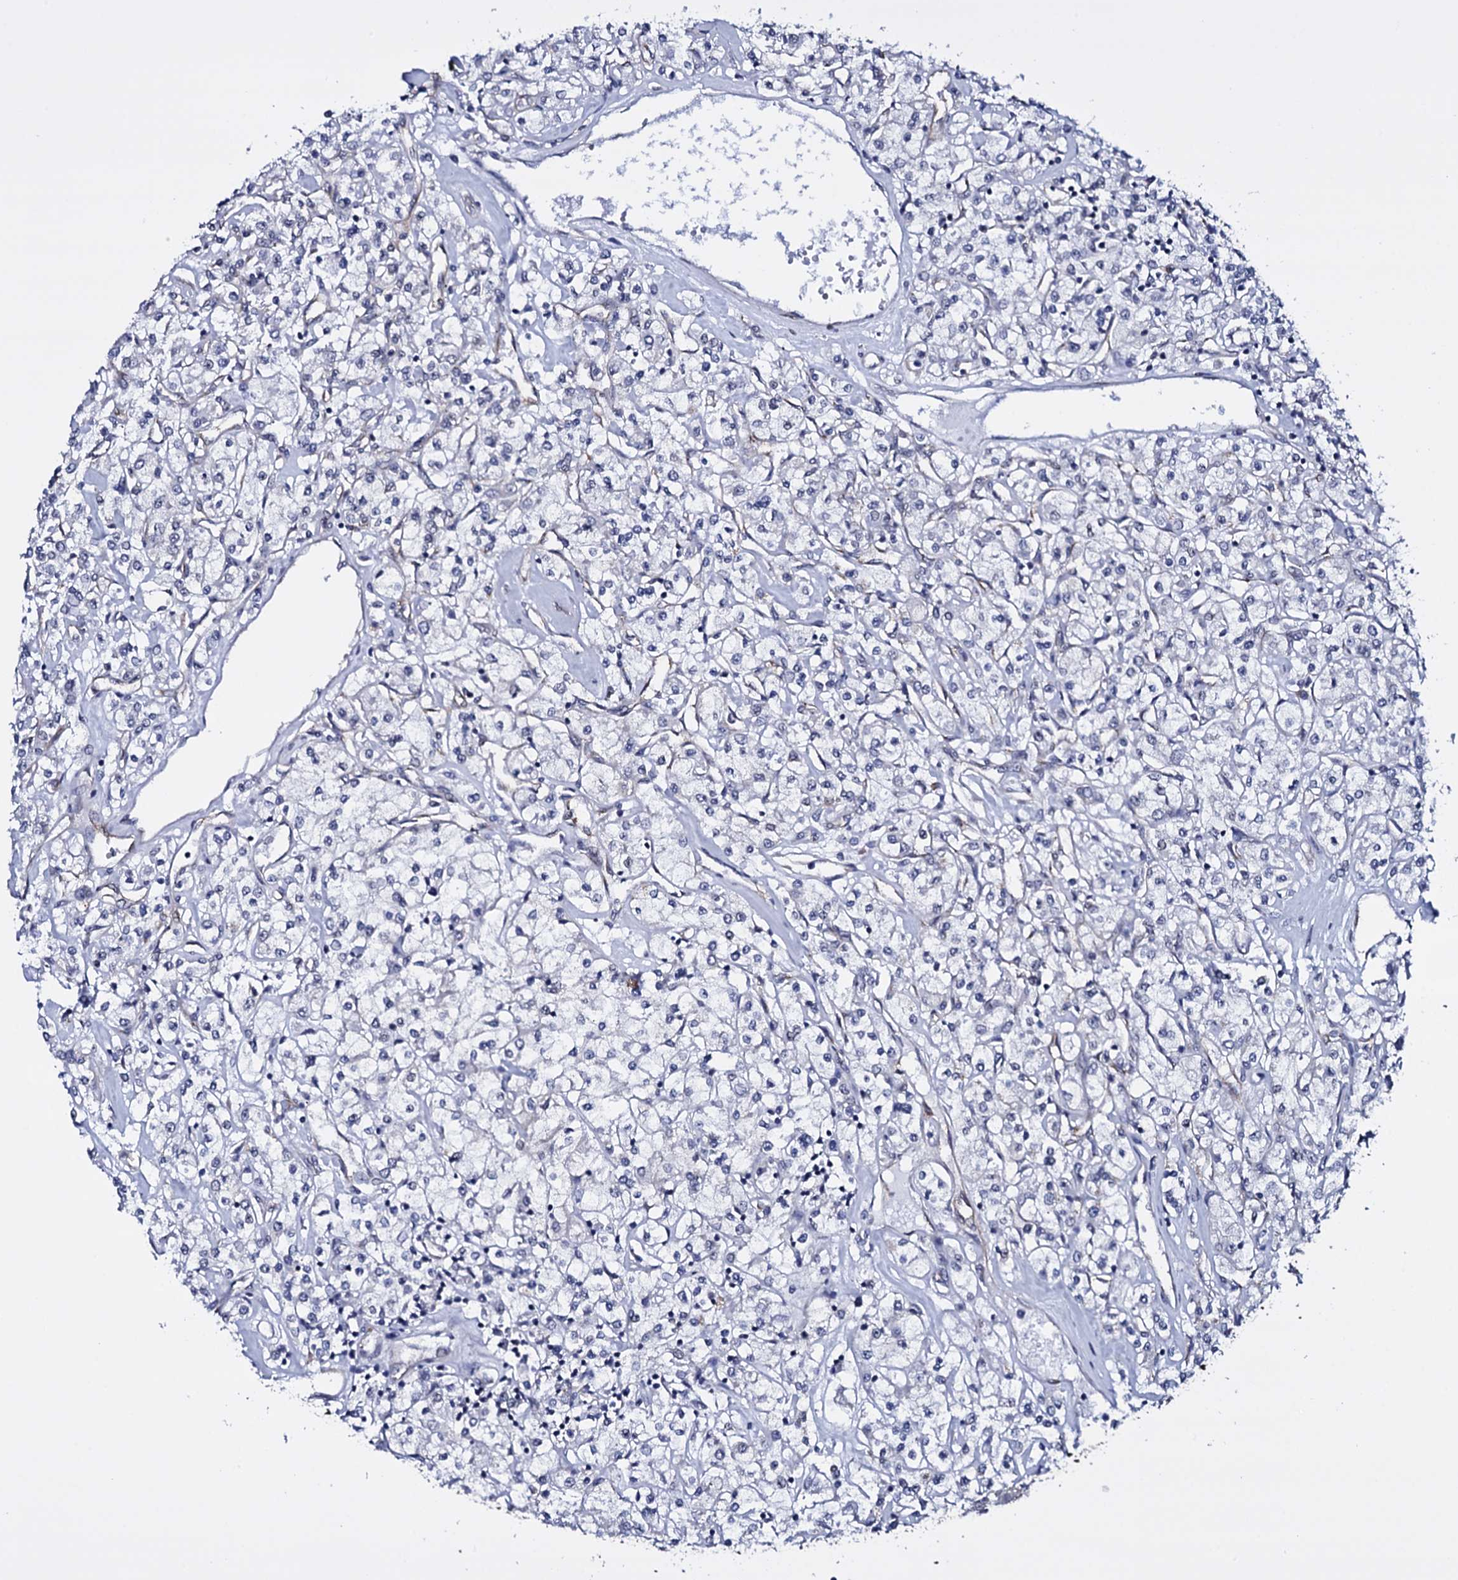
{"staining": {"intensity": "negative", "quantity": "none", "location": "none"}, "tissue": "renal cancer", "cell_type": "Tumor cells", "image_type": "cancer", "snomed": [{"axis": "morphology", "description": "Adenocarcinoma, NOS"}, {"axis": "topography", "description": "Kidney"}], "caption": "Immunohistochemistry micrograph of neoplastic tissue: human renal cancer (adenocarcinoma) stained with DAB (3,3'-diaminobenzidine) shows no significant protein expression in tumor cells.", "gene": "GAREM1", "patient": {"sex": "female", "age": 59}}